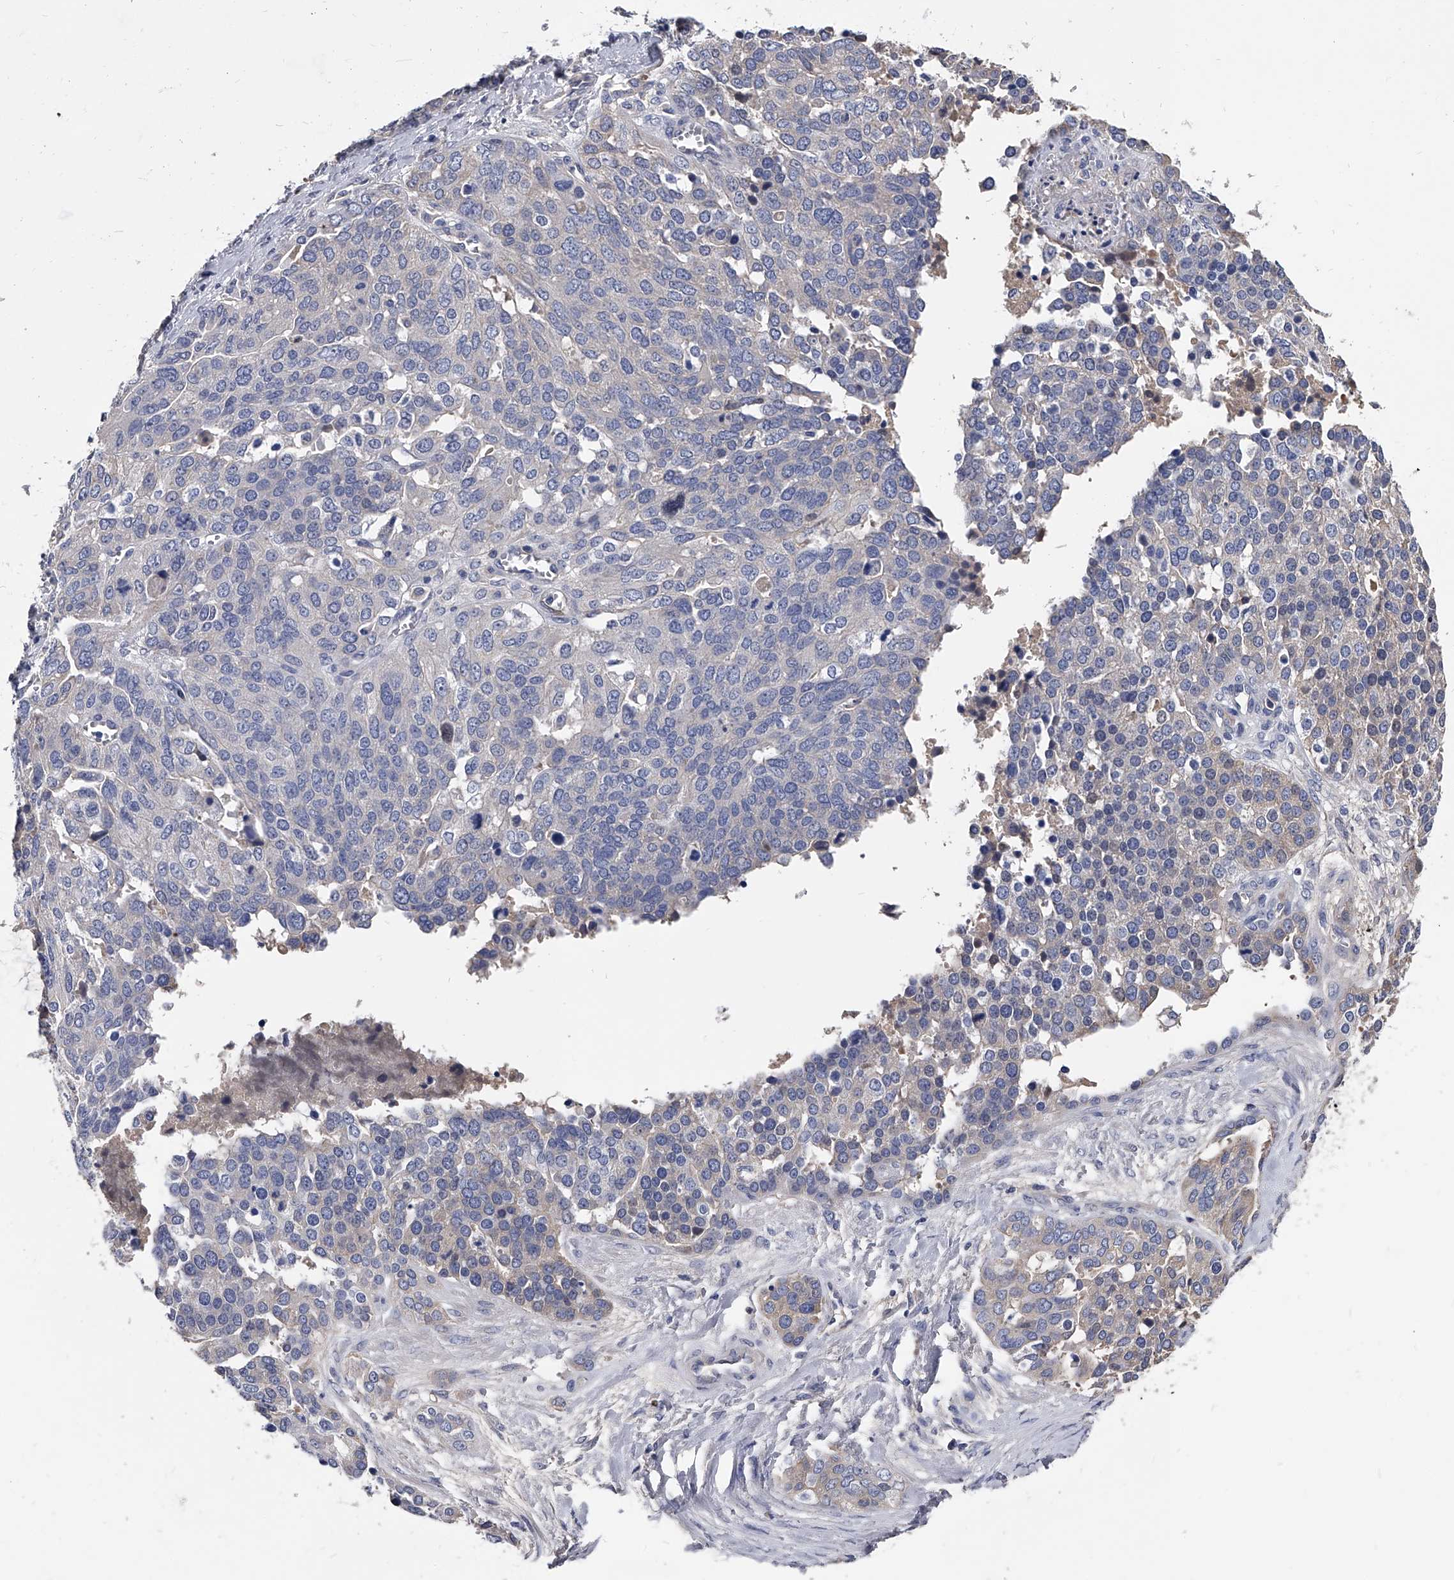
{"staining": {"intensity": "negative", "quantity": "none", "location": "none"}, "tissue": "ovarian cancer", "cell_type": "Tumor cells", "image_type": "cancer", "snomed": [{"axis": "morphology", "description": "Cystadenocarcinoma, serous, NOS"}, {"axis": "topography", "description": "Ovary"}], "caption": "The IHC micrograph has no significant expression in tumor cells of ovarian cancer tissue. (Immunohistochemistry, brightfield microscopy, high magnification).", "gene": "EFCAB7", "patient": {"sex": "female", "age": 44}}